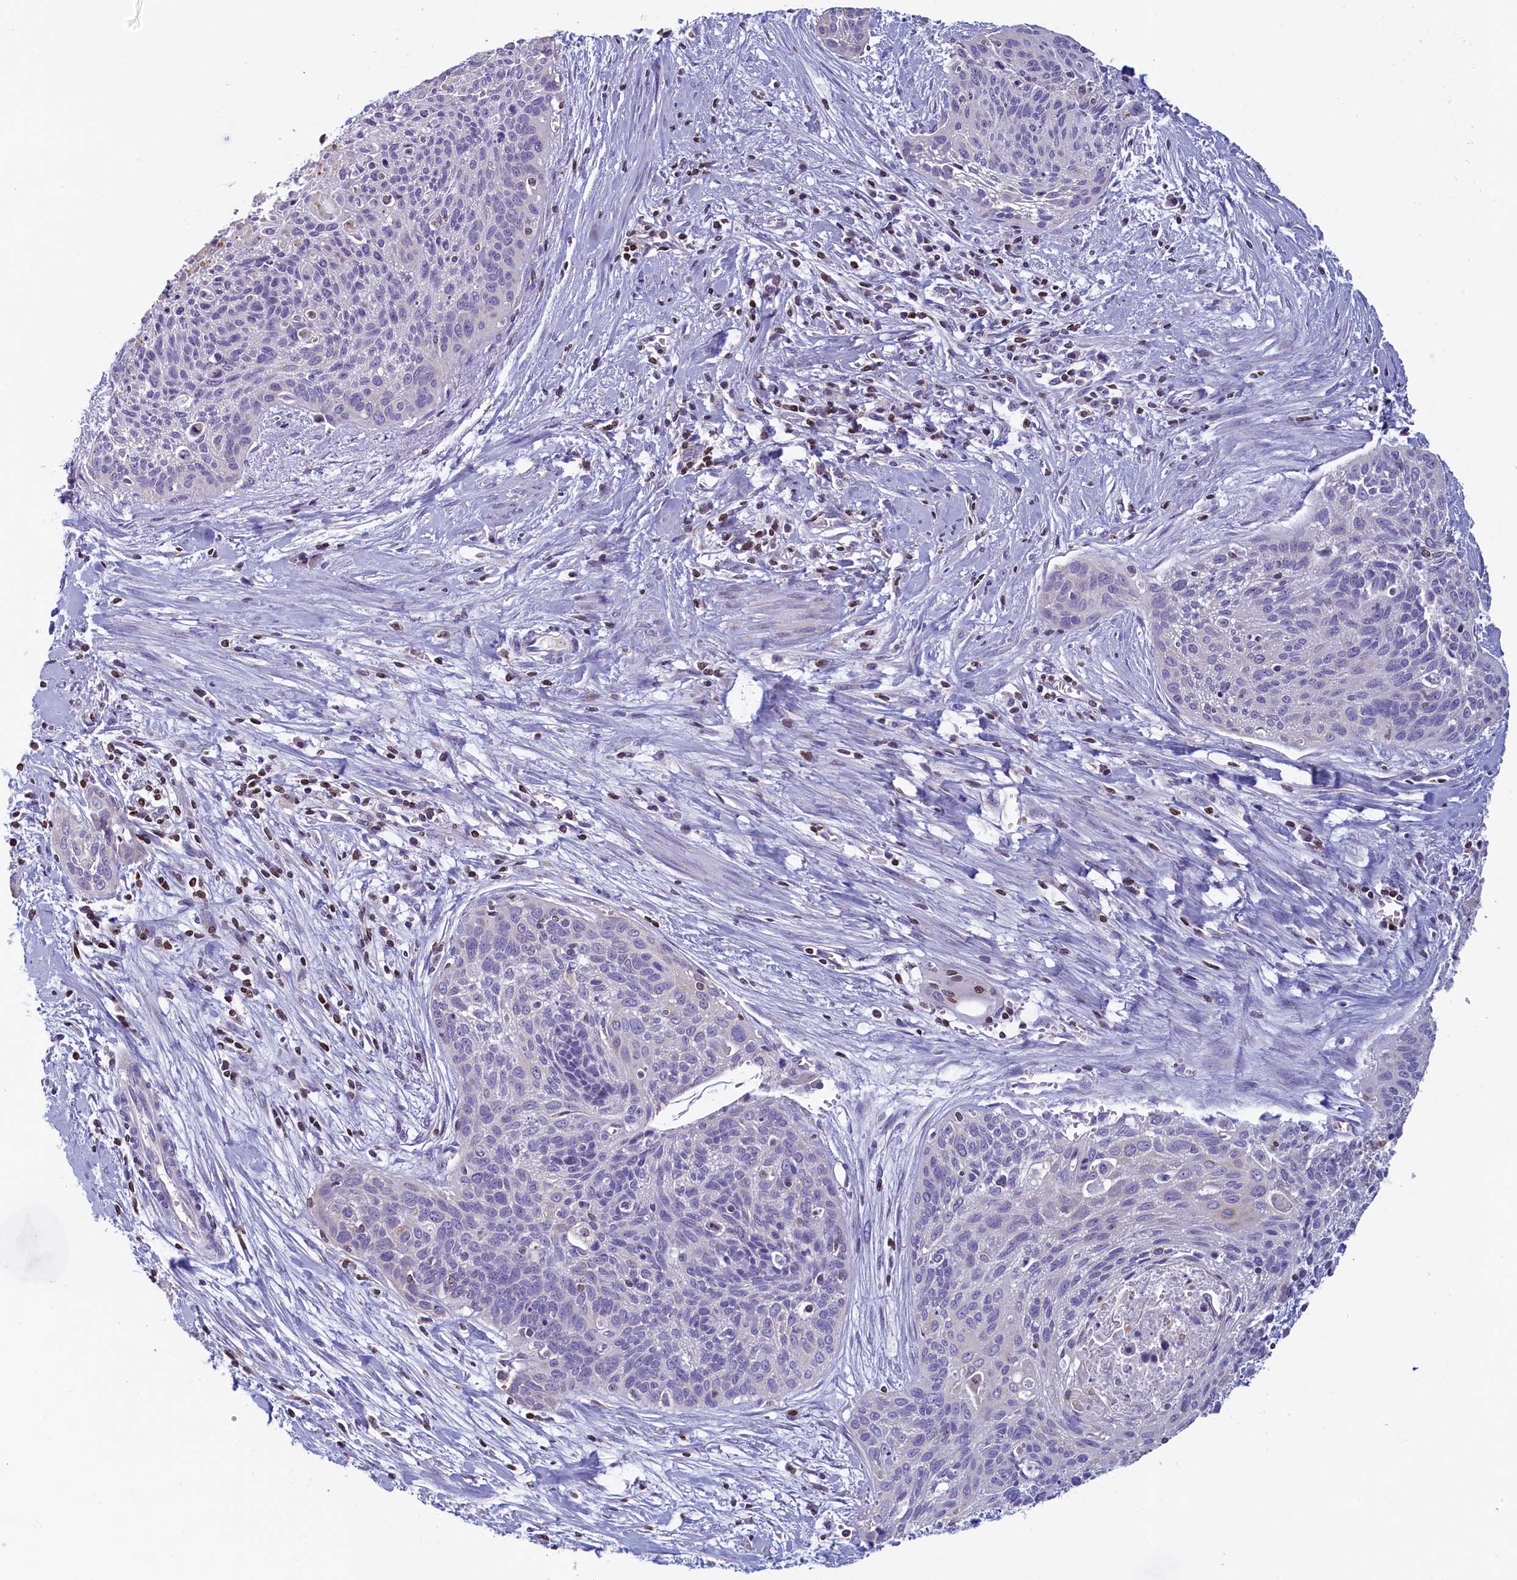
{"staining": {"intensity": "negative", "quantity": "none", "location": "none"}, "tissue": "cervical cancer", "cell_type": "Tumor cells", "image_type": "cancer", "snomed": [{"axis": "morphology", "description": "Squamous cell carcinoma, NOS"}, {"axis": "topography", "description": "Cervix"}], "caption": "Immunohistochemistry (IHC) image of cervical squamous cell carcinoma stained for a protein (brown), which shows no staining in tumor cells.", "gene": "TRAF3IP3", "patient": {"sex": "female", "age": 55}}